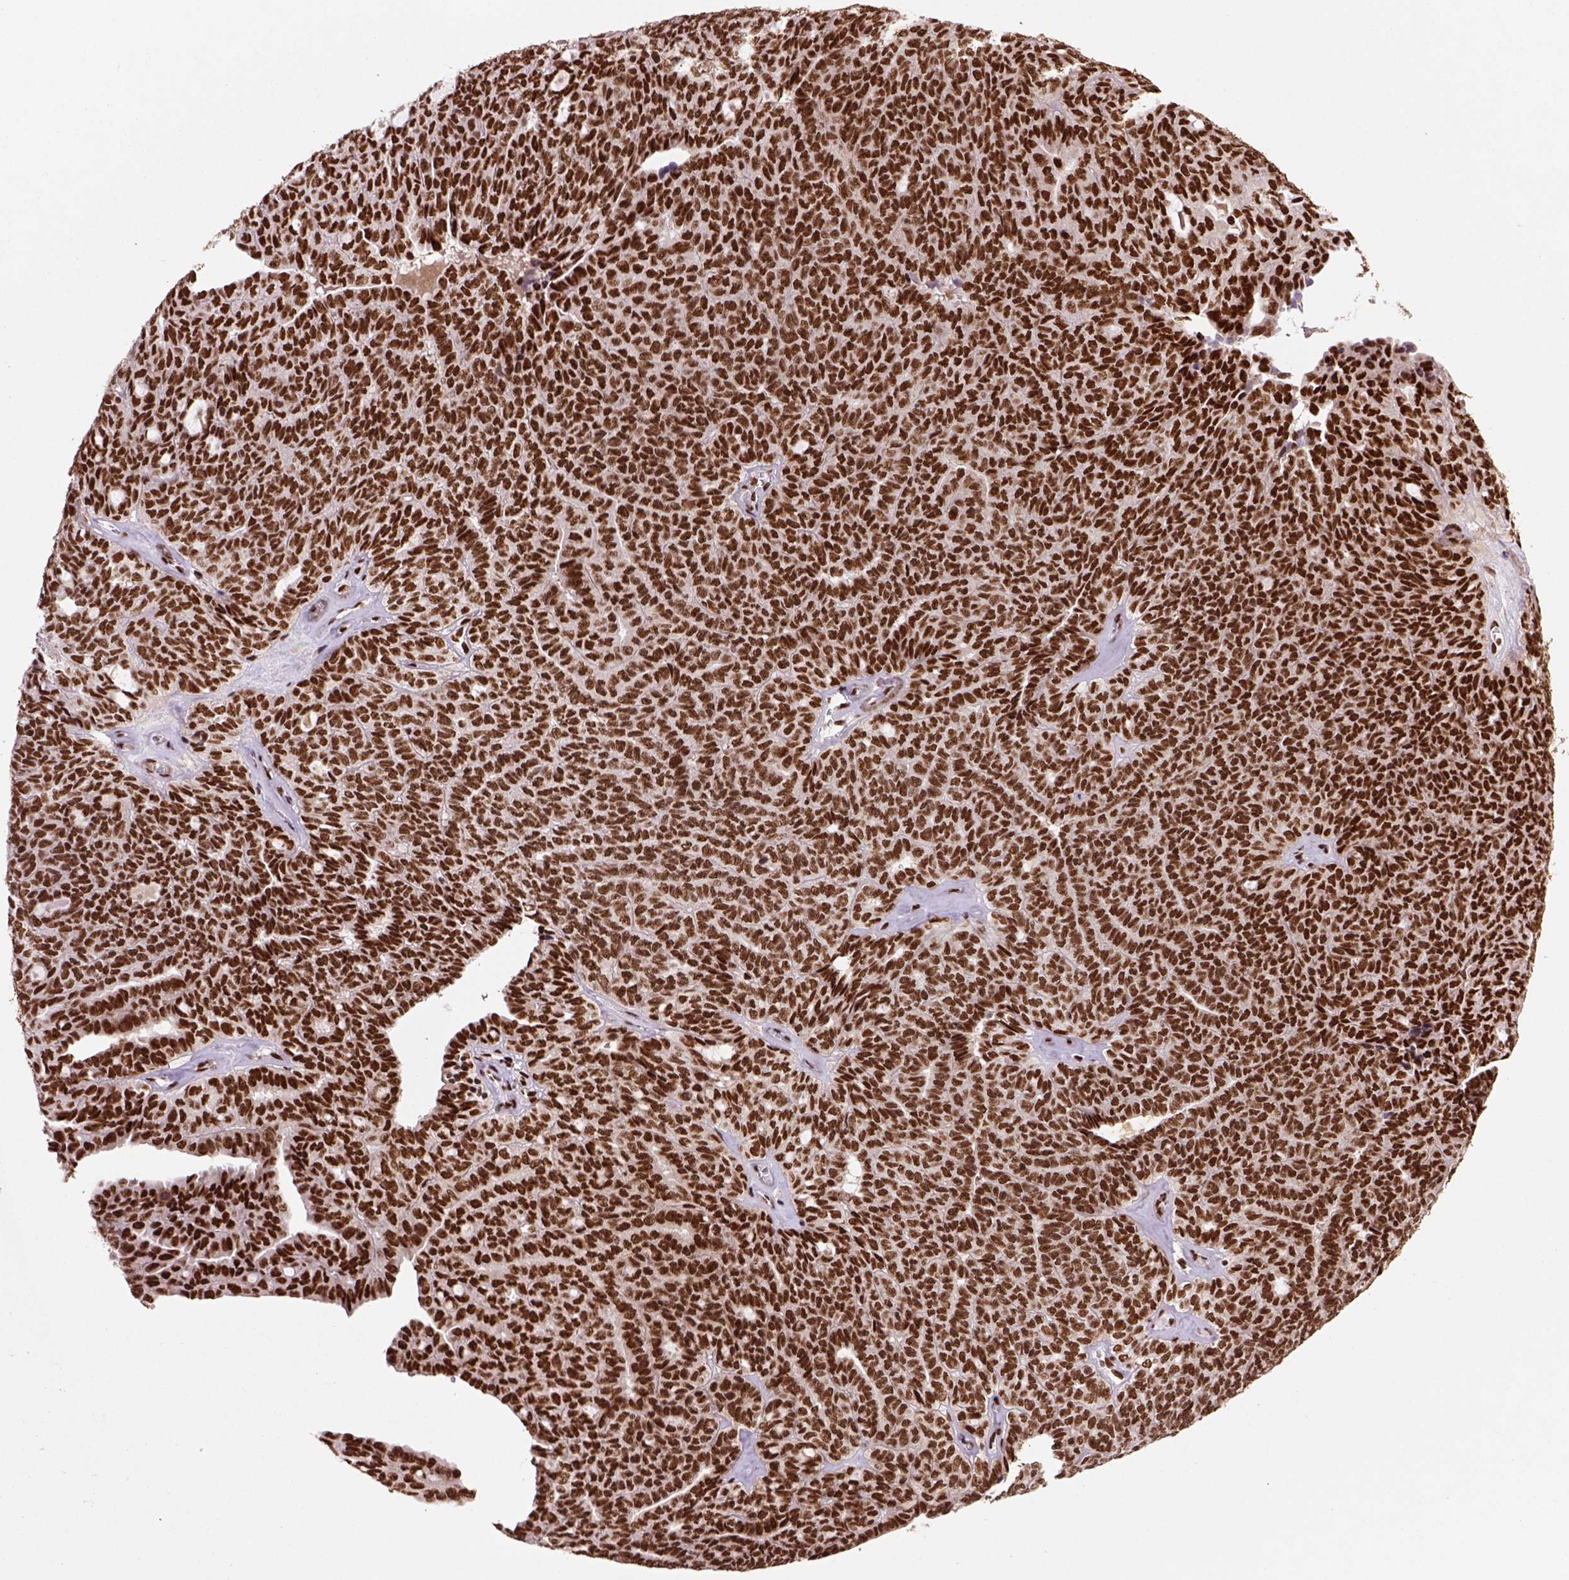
{"staining": {"intensity": "strong", "quantity": ">75%", "location": "nuclear"}, "tissue": "ovarian cancer", "cell_type": "Tumor cells", "image_type": "cancer", "snomed": [{"axis": "morphology", "description": "Cystadenocarcinoma, serous, NOS"}, {"axis": "topography", "description": "Ovary"}], "caption": "Immunohistochemical staining of ovarian cancer (serous cystadenocarcinoma) shows high levels of strong nuclear staining in approximately >75% of tumor cells. The staining was performed using DAB (3,3'-diaminobenzidine) to visualize the protein expression in brown, while the nuclei were stained in blue with hematoxylin (Magnification: 20x).", "gene": "NSMCE2", "patient": {"sex": "female", "age": 71}}